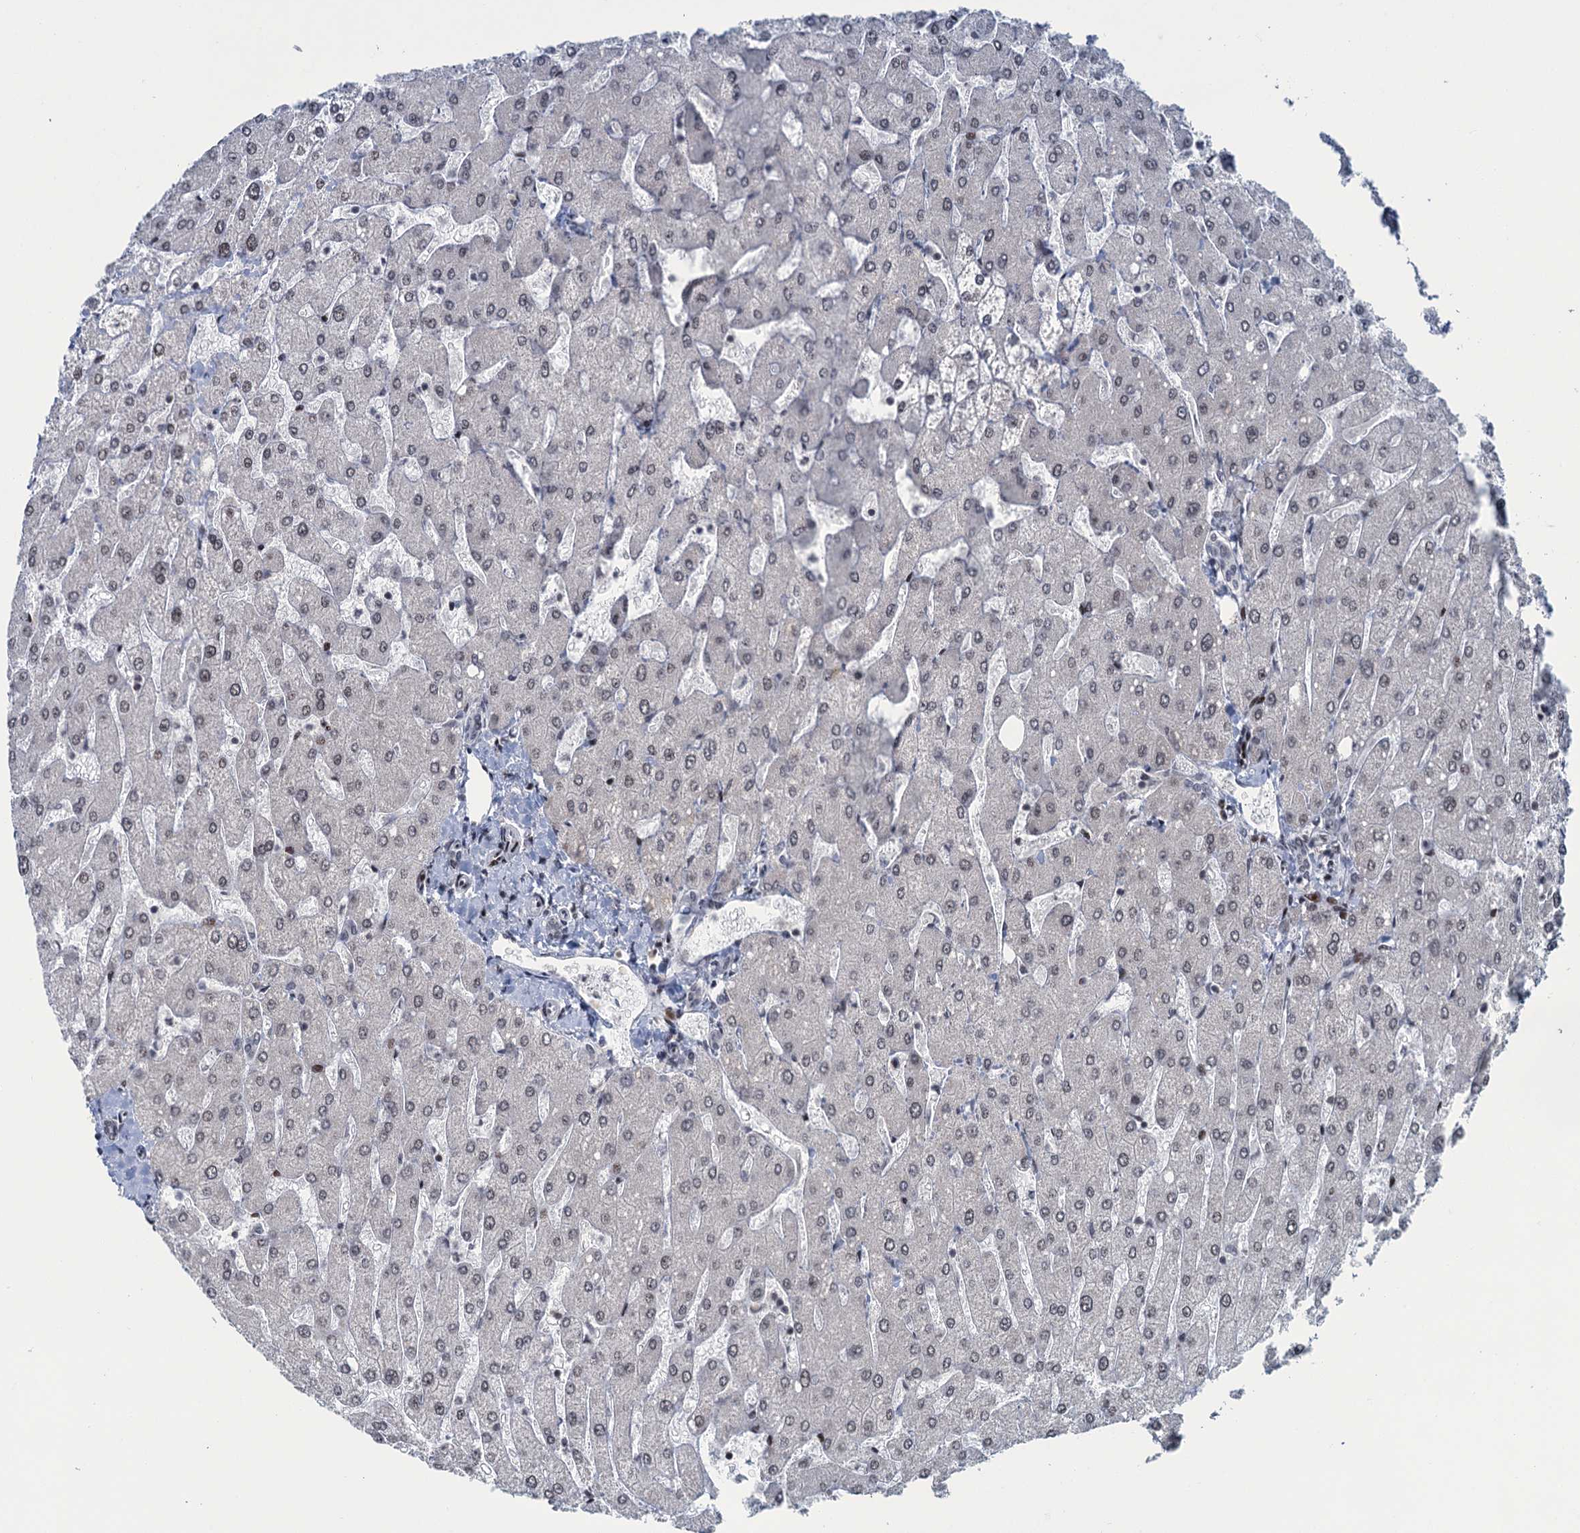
{"staining": {"intensity": "negative", "quantity": "none", "location": "none"}, "tissue": "liver", "cell_type": "Cholangiocytes", "image_type": "normal", "snomed": [{"axis": "morphology", "description": "Normal tissue, NOS"}, {"axis": "topography", "description": "Liver"}], "caption": "A photomicrograph of liver stained for a protein displays no brown staining in cholangiocytes. Brightfield microscopy of IHC stained with DAB (brown) and hematoxylin (blue), captured at high magnification.", "gene": "FYB1", "patient": {"sex": "male", "age": 55}}